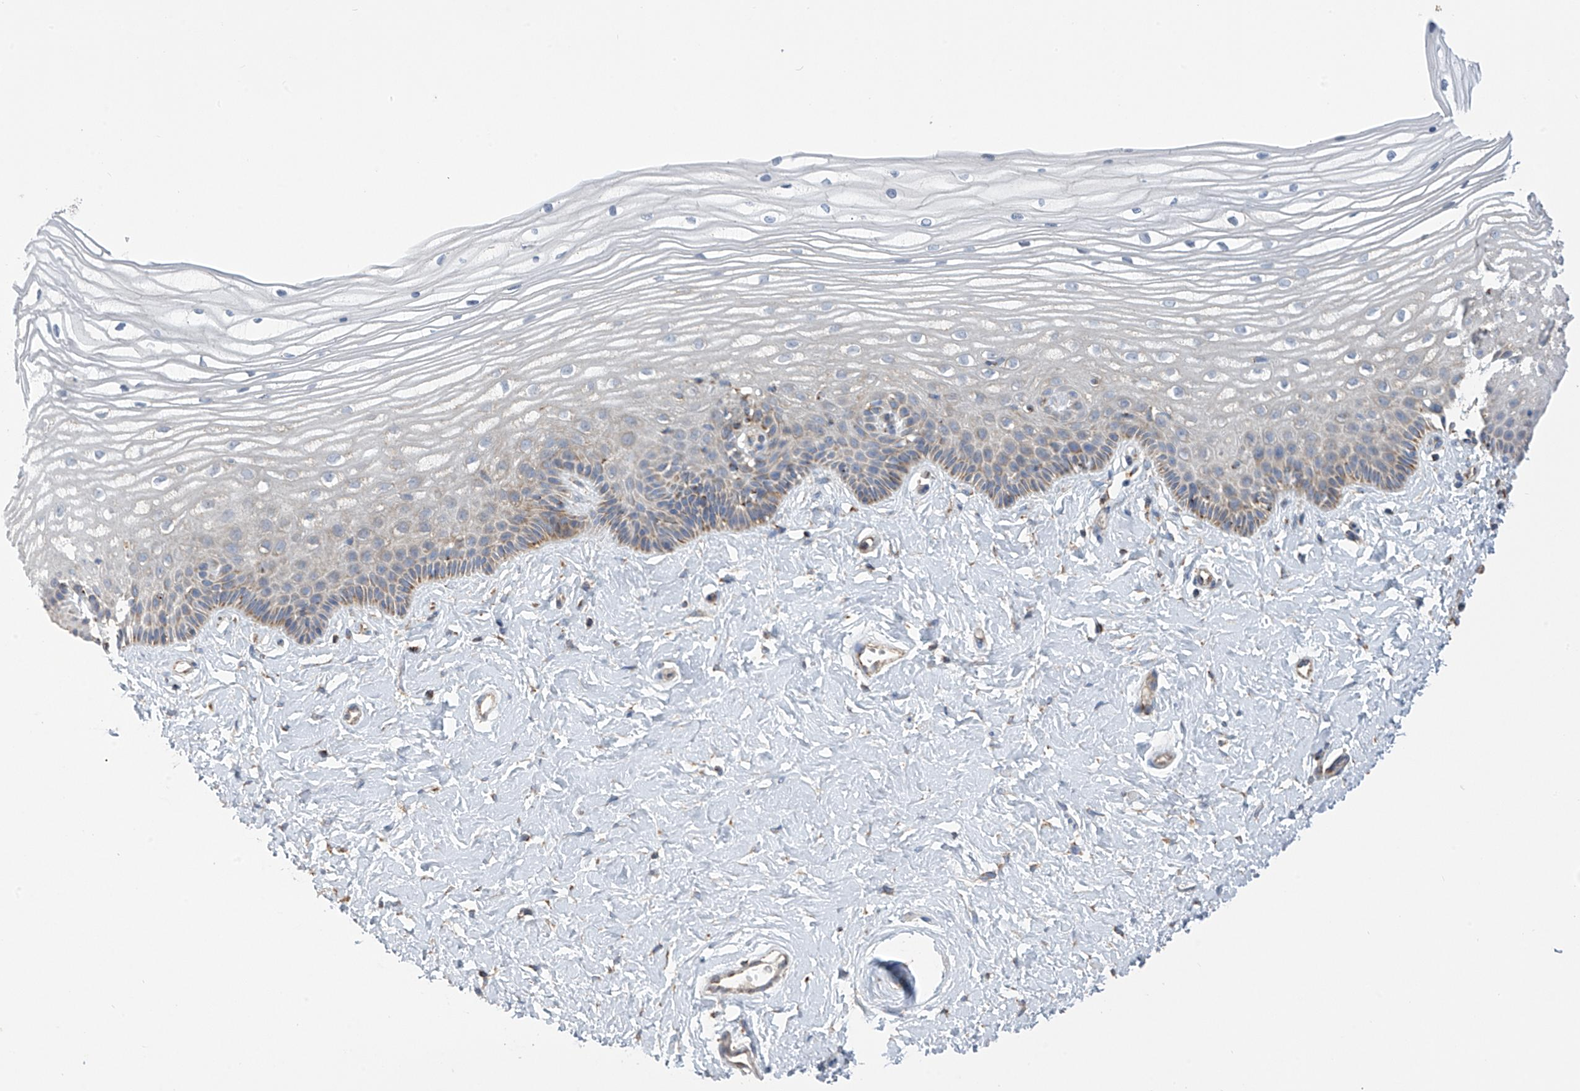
{"staining": {"intensity": "moderate", "quantity": "<25%", "location": "cytoplasmic/membranous"}, "tissue": "vagina", "cell_type": "Squamous epithelial cells", "image_type": "normal", "snomed": [{"axis": "morphology", "description": "Normal tissue, NOS"}, {"axis": "topography", "description": "Vagina"}, {"axis": "topography", "description": "Cervix"}], "caption": "Immunohistochemical staining of benign vagina displays low levels of moderate cytoplasmic/membranous expression in about <25% of squamous epithelial cells.", "gene": "PNPT1", "patient": {"sex": "female", "age": 40}}